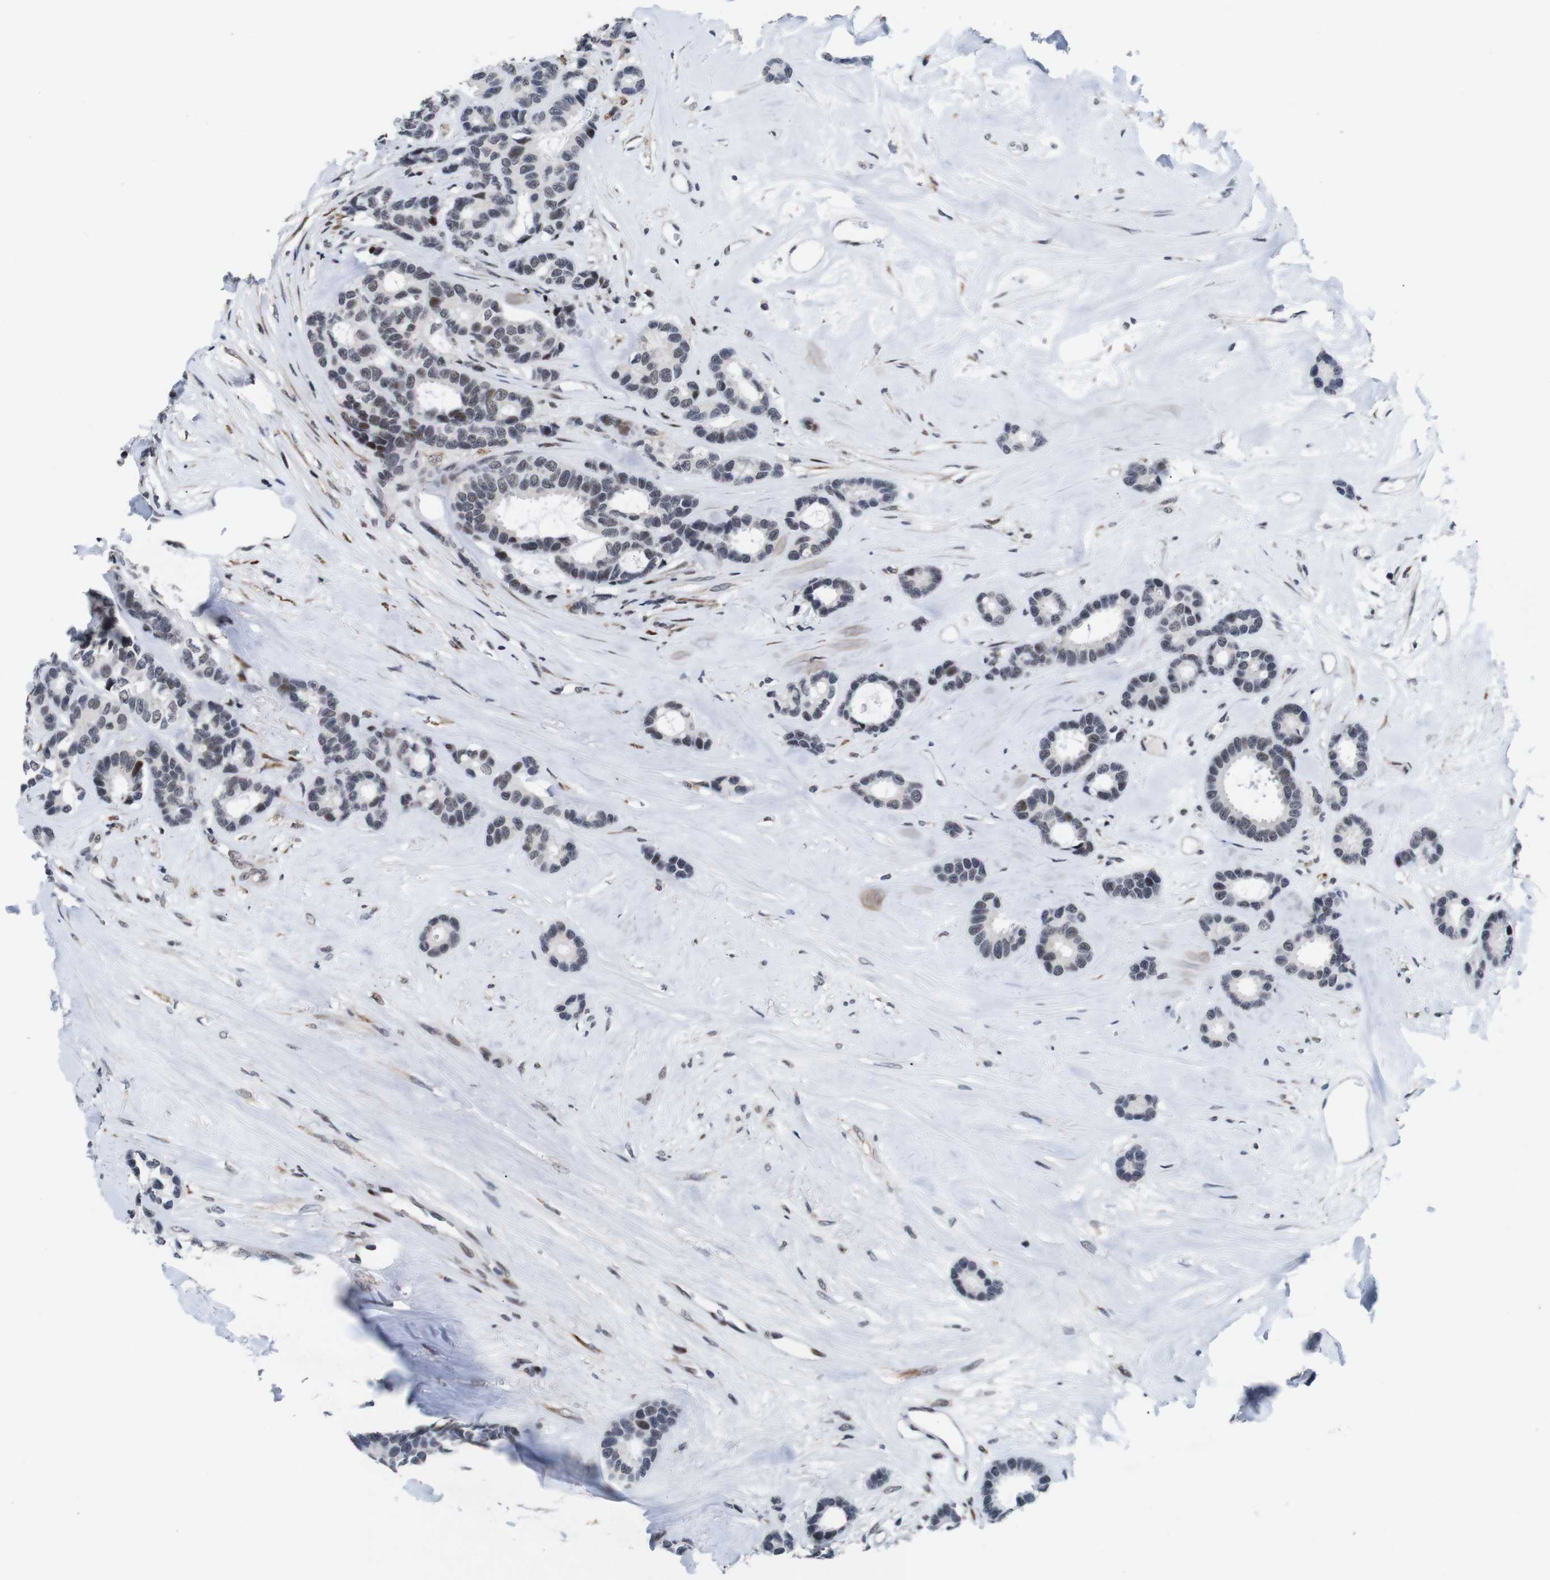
{"staining": {"intensity": "moderate", "quantity": "<25%", "location": "nuclear"}, "tissue": "breast cancer", "cell_type": "Tumor cells", "image_type": "cancer", "snomed": [{"axis": "morphology", "description": "Duct carcinoma"}, {"axis": "topography", "description": "Breast"}], "caption": "This is a micrograph of immunohistochemistry staining of invasive ductal carcinoma (breast), which shows moderate staining in the nuclear of tumor cells.", "gene": "EIF4G1", "patient": {"sex": "female", "age": 87}}